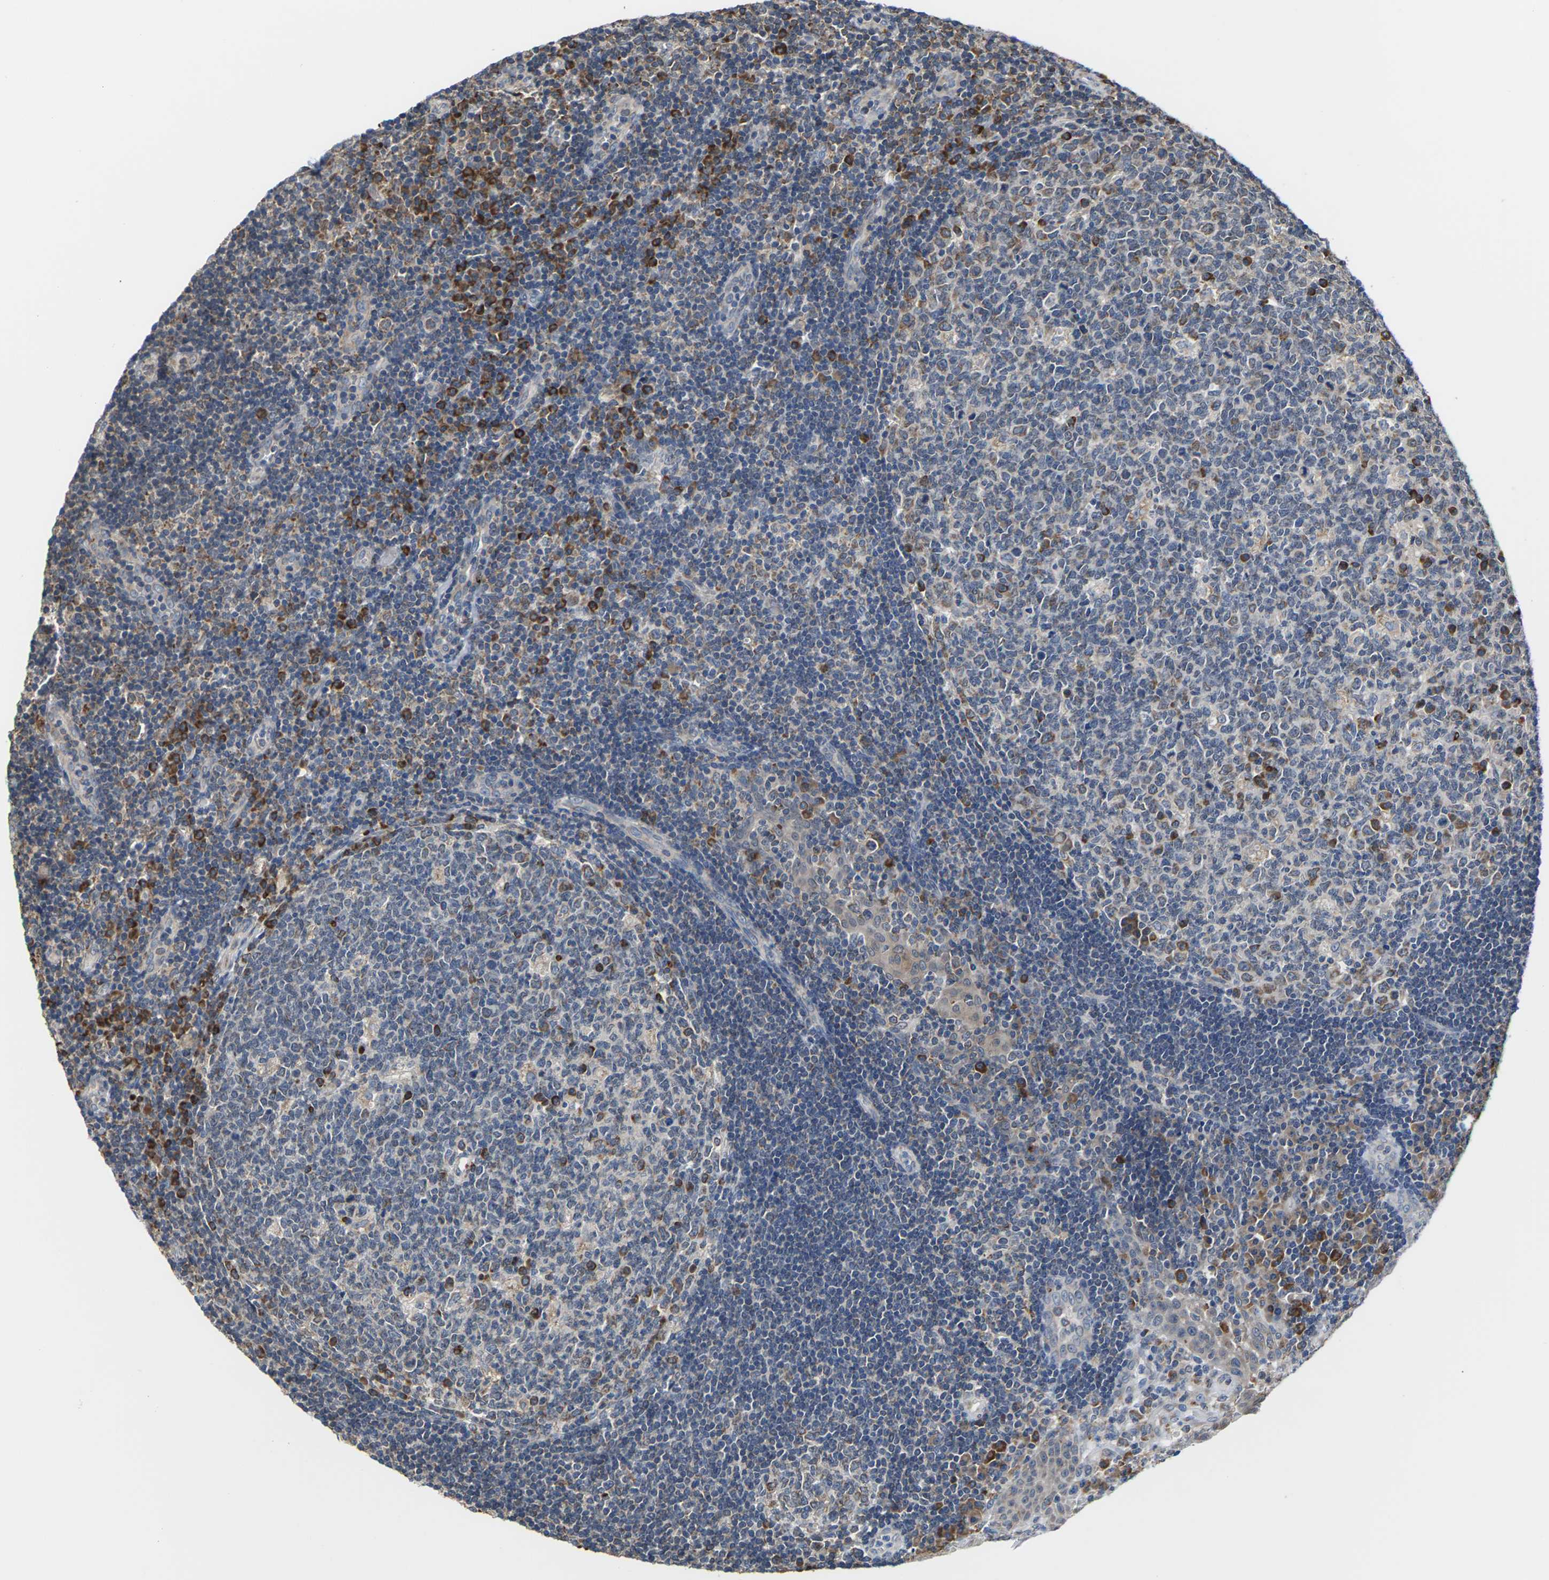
{"staining": {"intensity": "moderate", "quantity": "<25%", "location": "cytoplasmic/membranous"}, "tissue": "tonsil", "cell_type": "Germinal center cells", "image_type": "normal", "snomed": [{"axis": "morphology", "description": "Normal tissue, NOS"}, {"axis": "topography", "description": "Tonsil"}], "caption": "High-magnification brightfield microscopy of benign tonsil stained with DAB (brown) and counterstained with hematoxylin (blue). germinal center cells exhibit moderate cytoplasmic/membranous positivity is present in about<25% of cells.", "gene": "PDZK1IP1", "patient": {"sex": "female", "age": 40}}